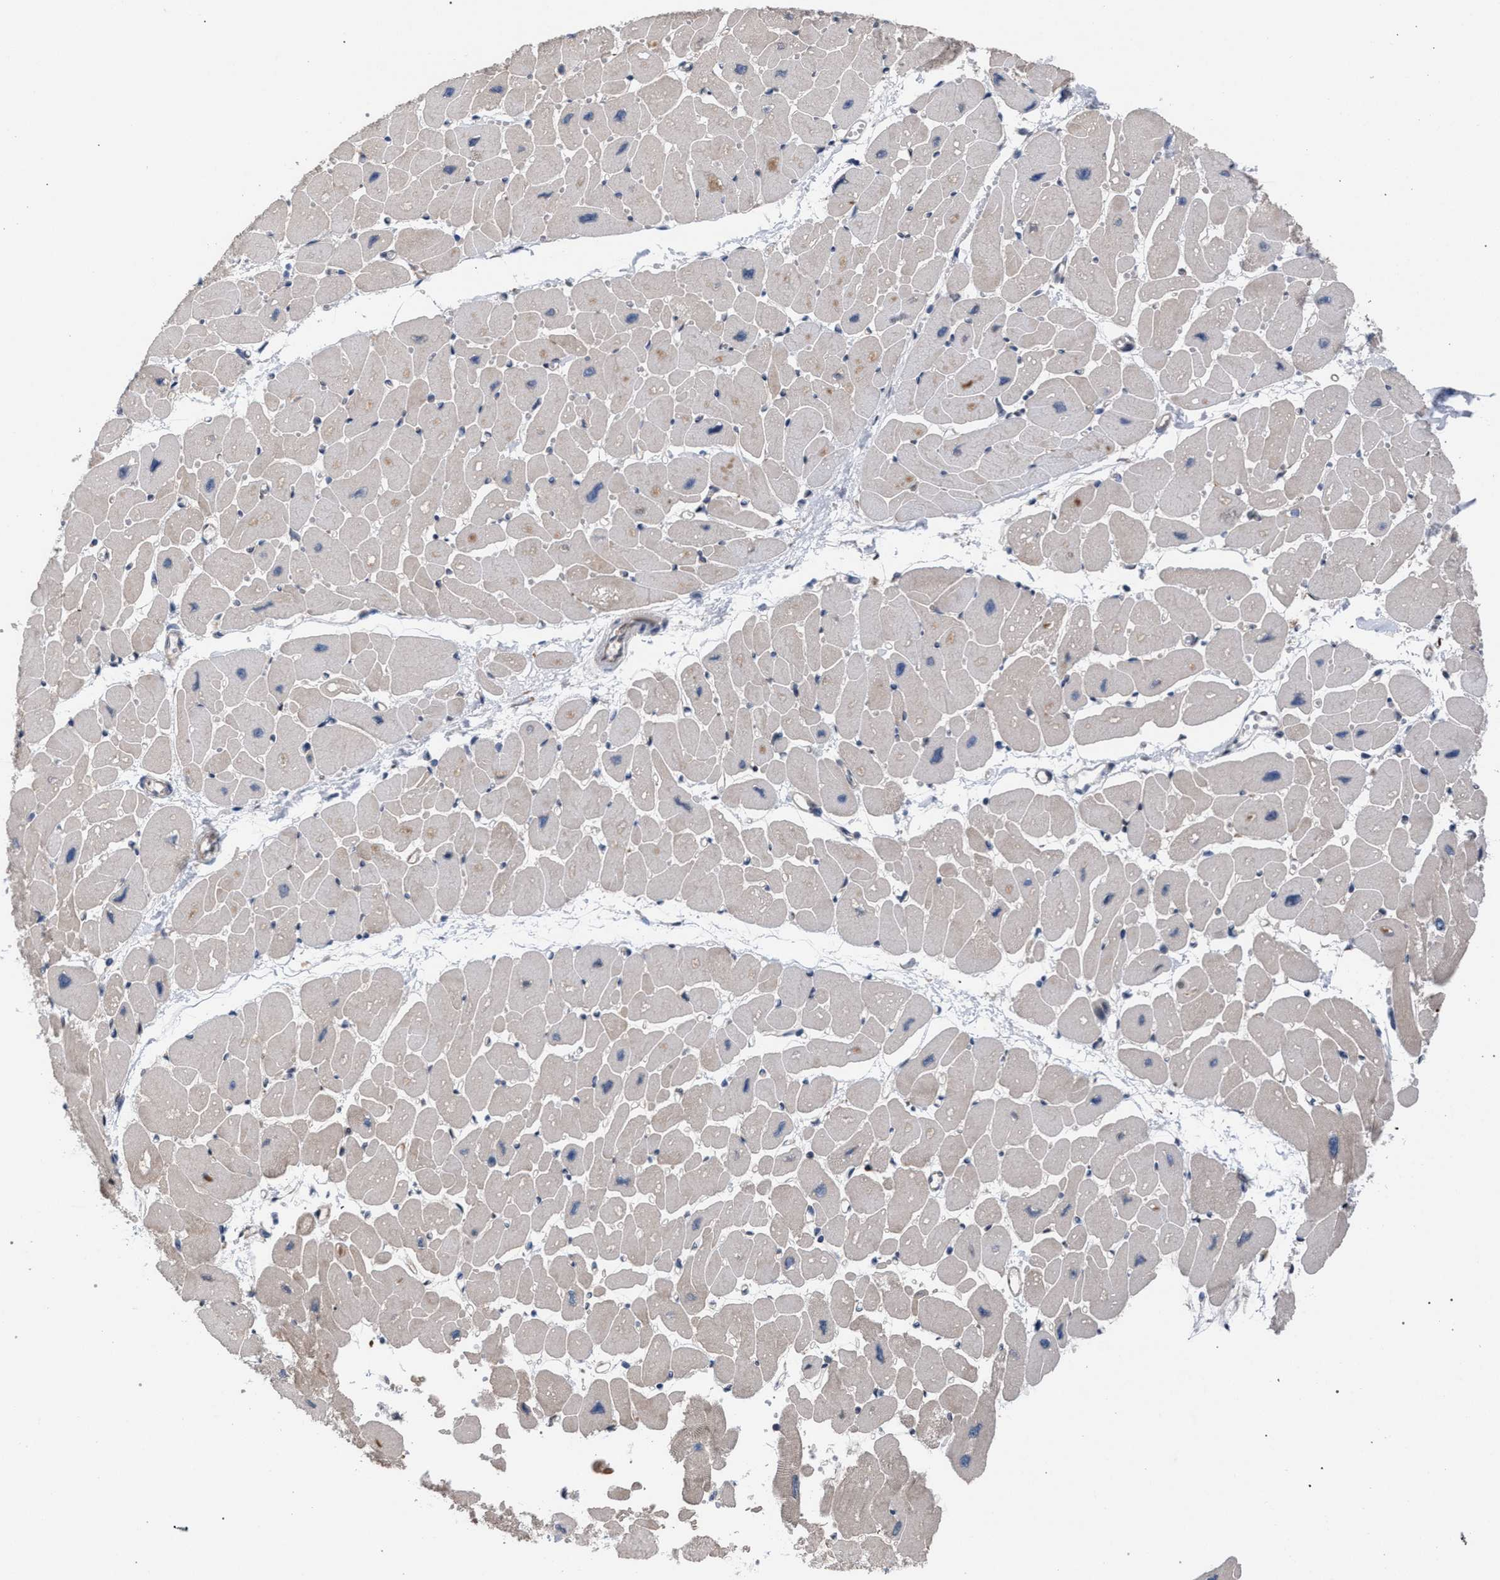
{"staining": {"intensity": "moderate", "quantity": "25%-75%", "location": "cytoplasmic/membranous"}, "tissue": "heart muscle", "cell_type": "Cardiomyocytes", "image_type": "normal", "snomed": [{"axis": "morphology", "description": "Normal tissue, NOS"}, {"axis": "topography", "description": "Heart"}], "caption": "DAB (3,3'-diaminobenzidine) immunohistochemical staining of unremarkable human heart muscle reveals moderate cytoplasmic/membranous protein staining in approximately 25%-75% of cardiomyocytes.", "gene": "ARPC5L", "patient": {"sex": "female", "age": 54}}